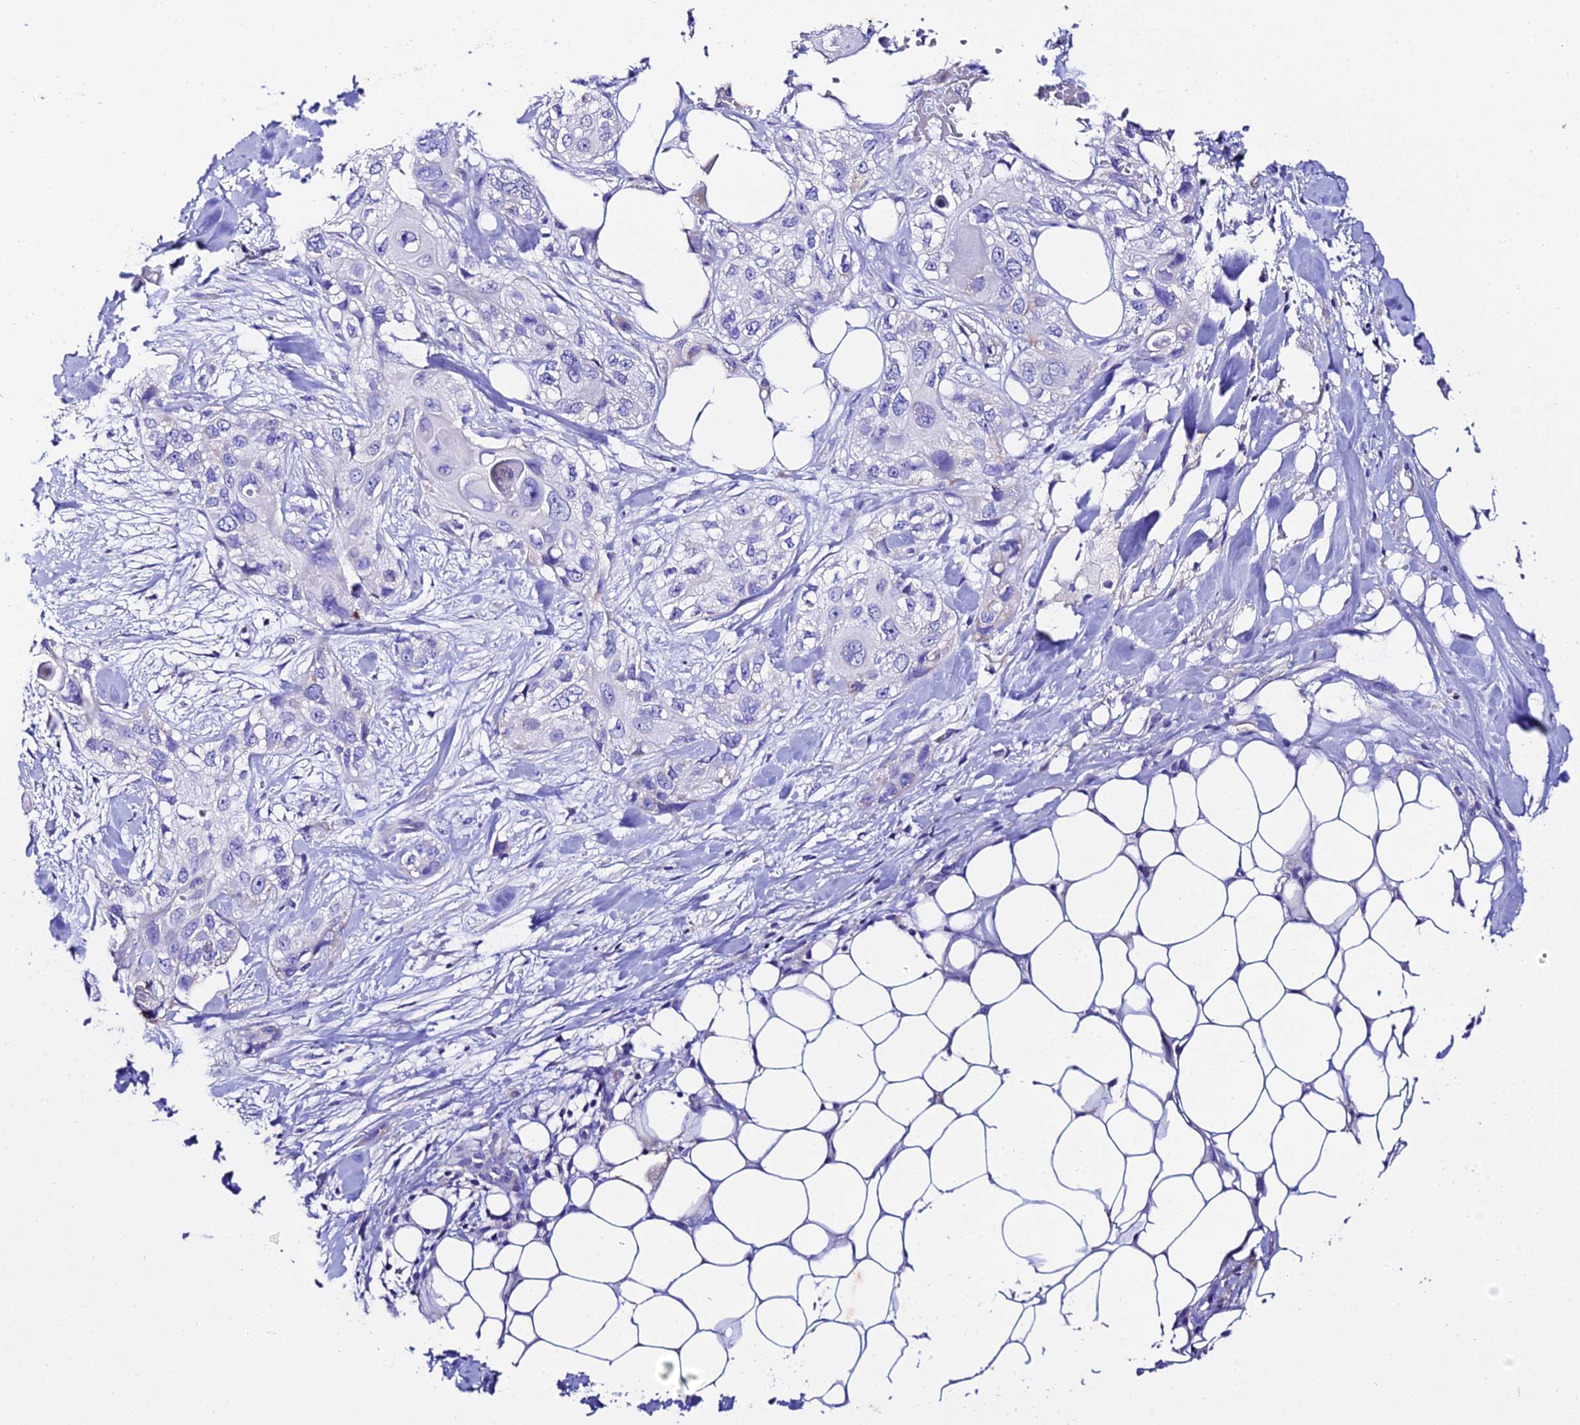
{"staining": {"intensity": "negative", "quantity": "none", "location": "none"}, "tissue": "skin cancer", "cell_type": "Tumor cells", "image_type": "cancer", "snomed": [{"axis": "morphology", "description": "Normal tissue, NOS"}, {"axis": "morphology", "description": "Squamous cell carcinoma, NOS"}, {"axis": "topography", "description": "Skin"}], "caption": "High magnification brightfield microscopy of squamous cell carcinoma (skin) stained with DAB (3,3'-diaminobenzidine) (brown) and counterstained with hematoxylin (blue): tumor cells show no significant staining. (Stains: DAB immunohistochemistry (IHC) with hematoxylin counter stain, Microscopy: brightfield microscopy at high magnification).", "gene": "TMEM117", "patient": {"sex": "male", "age": 72}}